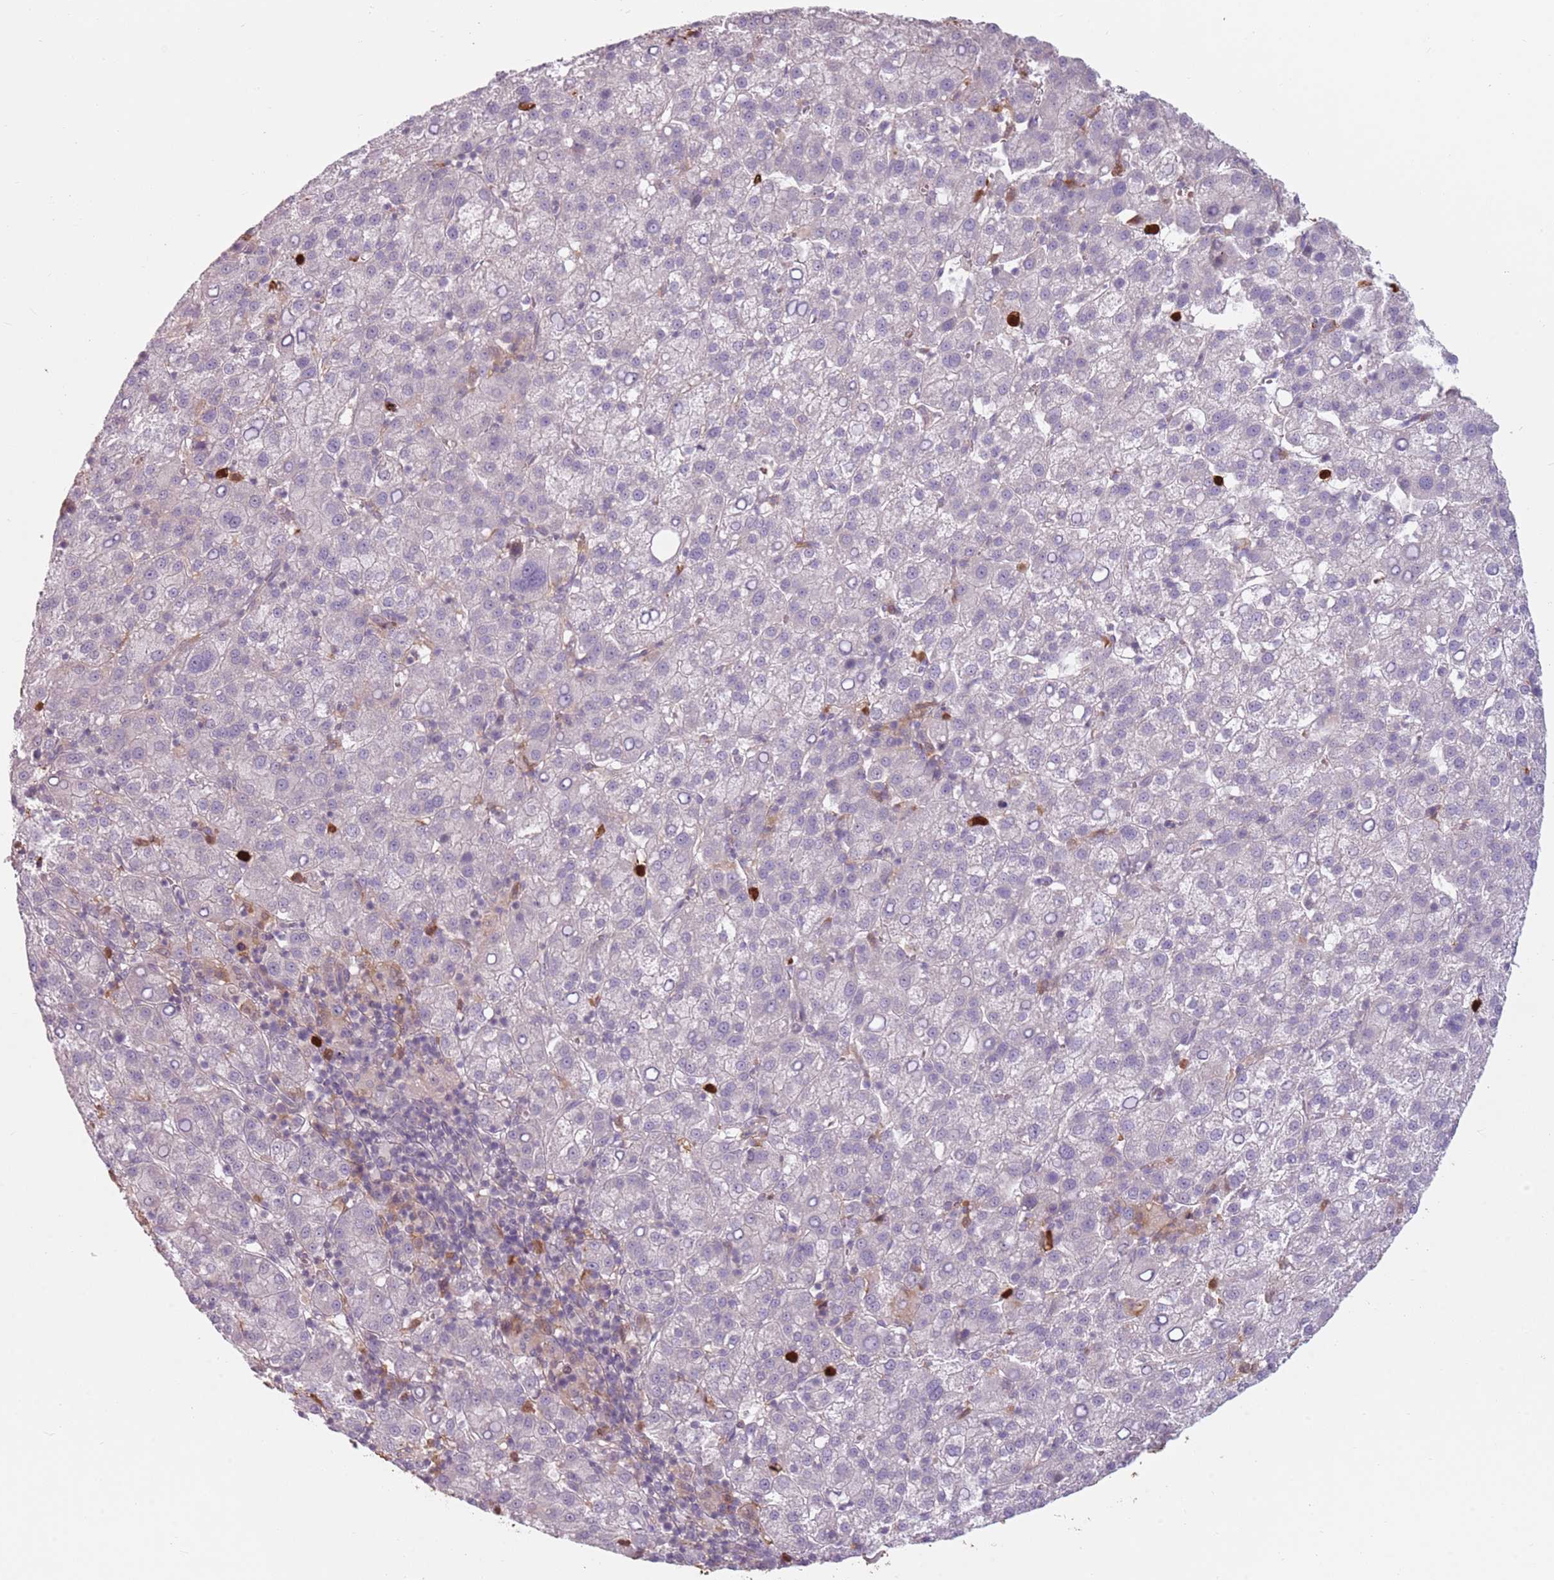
{"staining": {"intensity": "negative", "quantity": "none", "location": "none"}, "tissue": "liver cancer", "cell_type": "Tumor cells", "image_type": "cancer", "snomed": [{"axis": "morphology", "description": "Carcinoma, Hepatocellular, NOS"}, {"axis": "topography", "description": "Liver"}], "caption": "This is a micrograph of immunohistochemistry (IHC) staining of hepatocellular carcinoma (liver), which shows no positivity in tumor cells.", "gene": "SPAG4", "patient": {"sex": "female", "age": 58}}